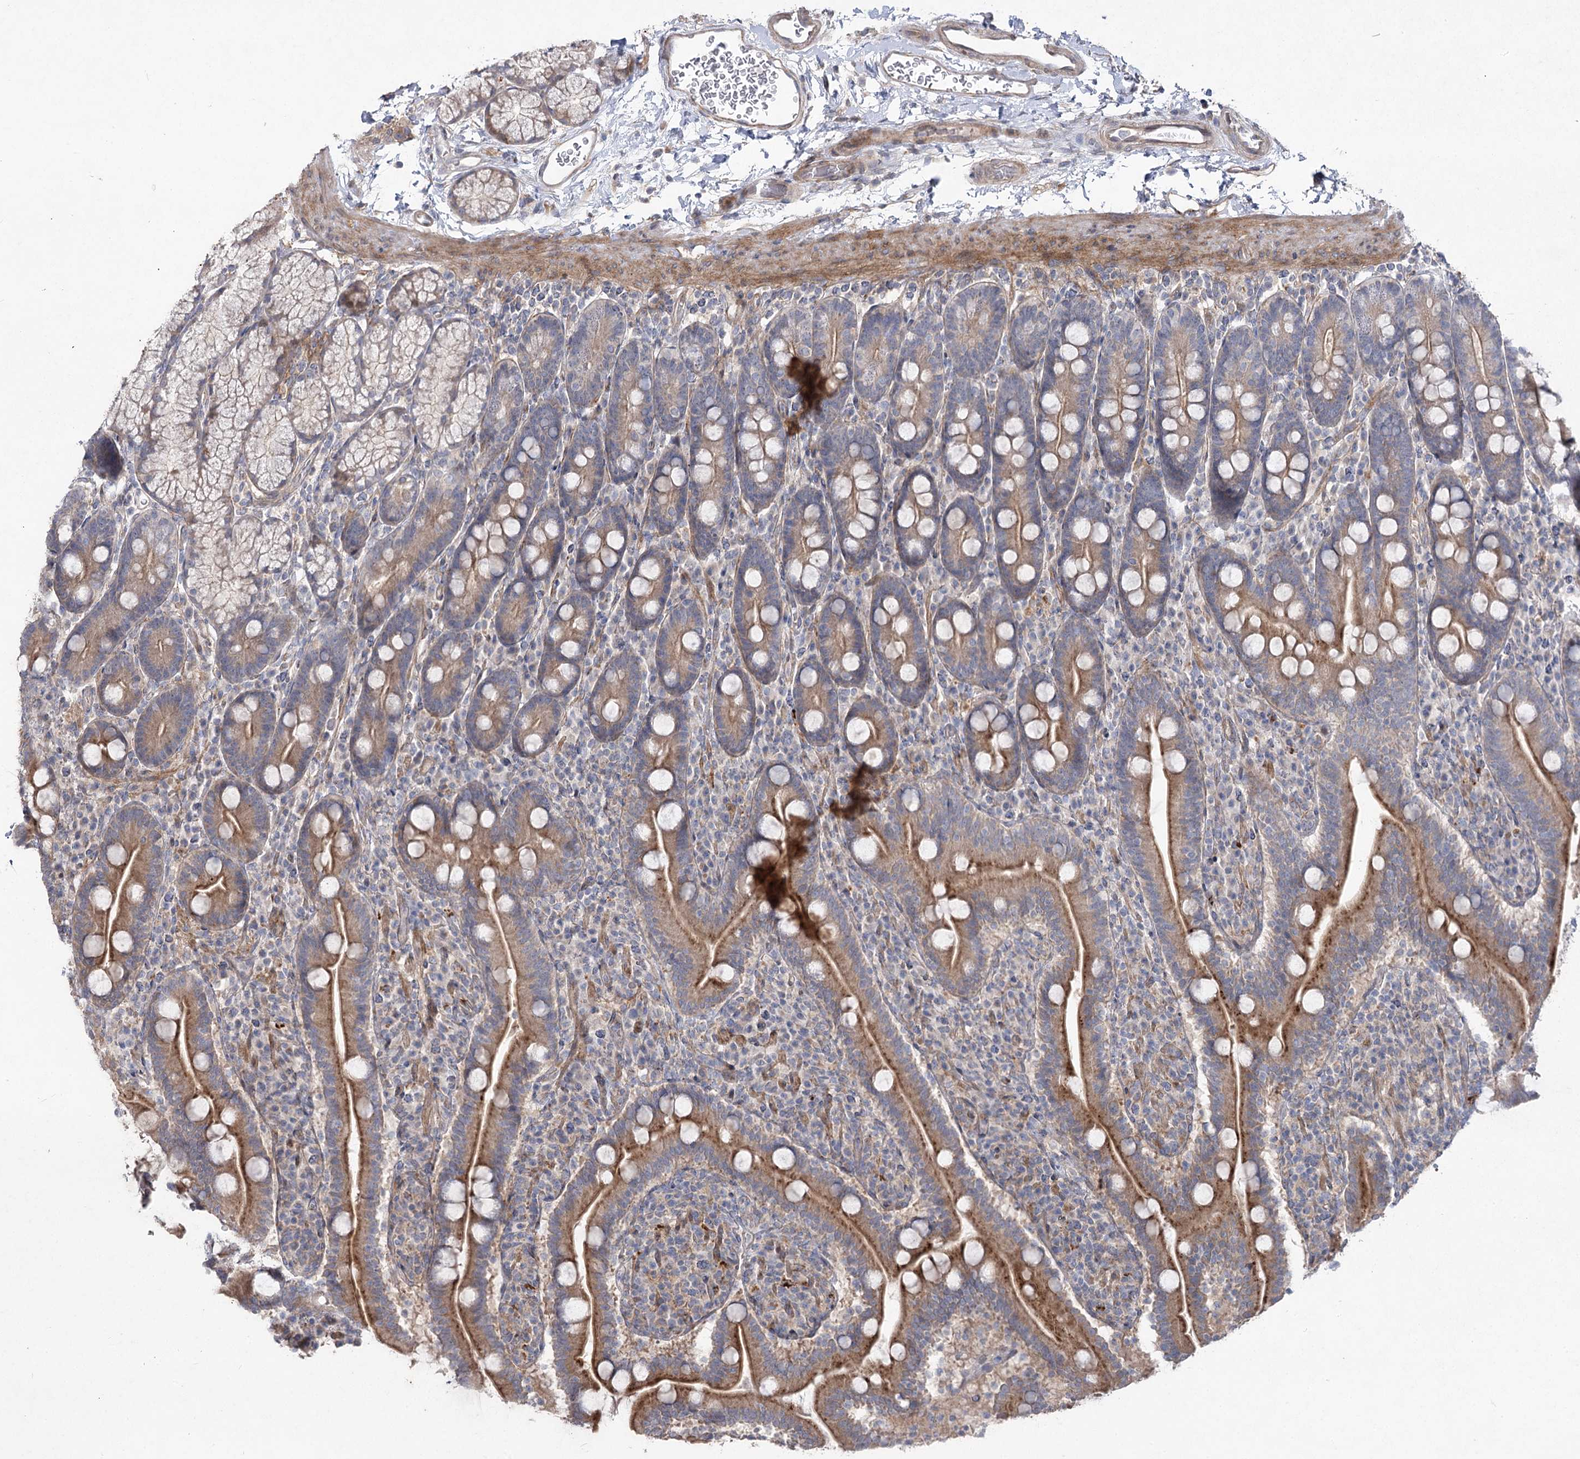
{"staining": {"intensity": "moderate", "quantity": ">75%", "location": "cytoplasmic/membranous"}, "tissue": "duodenum", "cell_type": "Glandular cells", "image_type": "normal", "snomed": [{"axis": "morphology", "description": "Normal tissue, NOS"}, {"axis": "topography", "description": "Duodenum"}], "caption": "A brown stain highlights moderate cytoplasmic/membranous positivity of a protein in glandular cells of normal duodenum.", "gene": "SH3BP5L", "patient": {"sex": "male", "age": 35}}